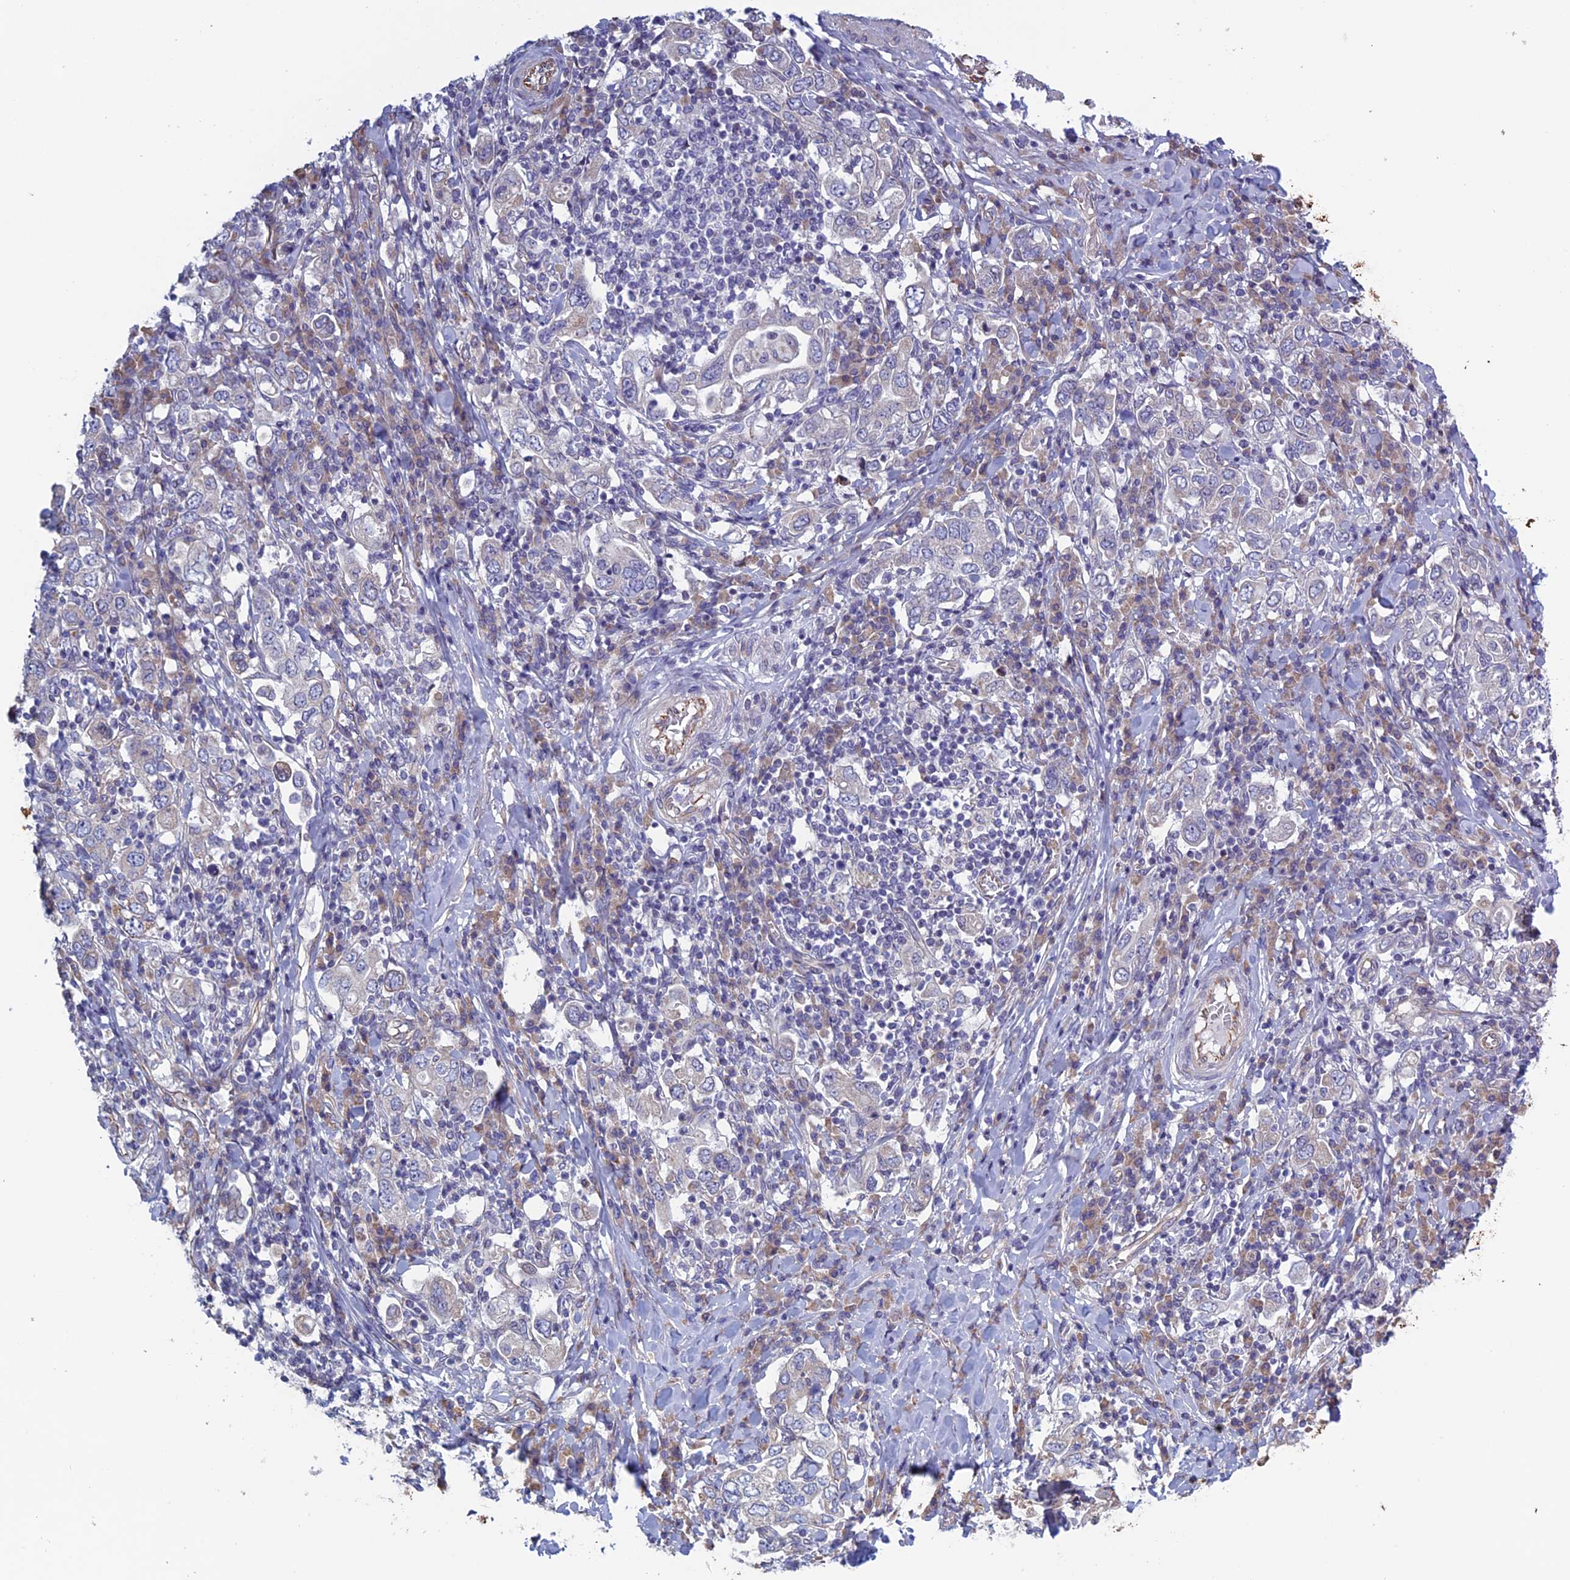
{"staining": {"intensity": "negative", "quantity": "none", "location": "none"}, "tissue": "stomach cancer", "cell_type": "Tumor cells", "image_type": "cancer", "snomed": [{"axis": "morphology", "description": "Adenocarcinoma, NOS"}, {"axis": "topography", "description": "Stomach, upper"}], "caption": "Stomach adenocarcinoma was stained to show a protein in brown. There is no significant expression in tumor cells.", "gene": "BCL2L10", "patient": {"sex": "male", "age": 62}}